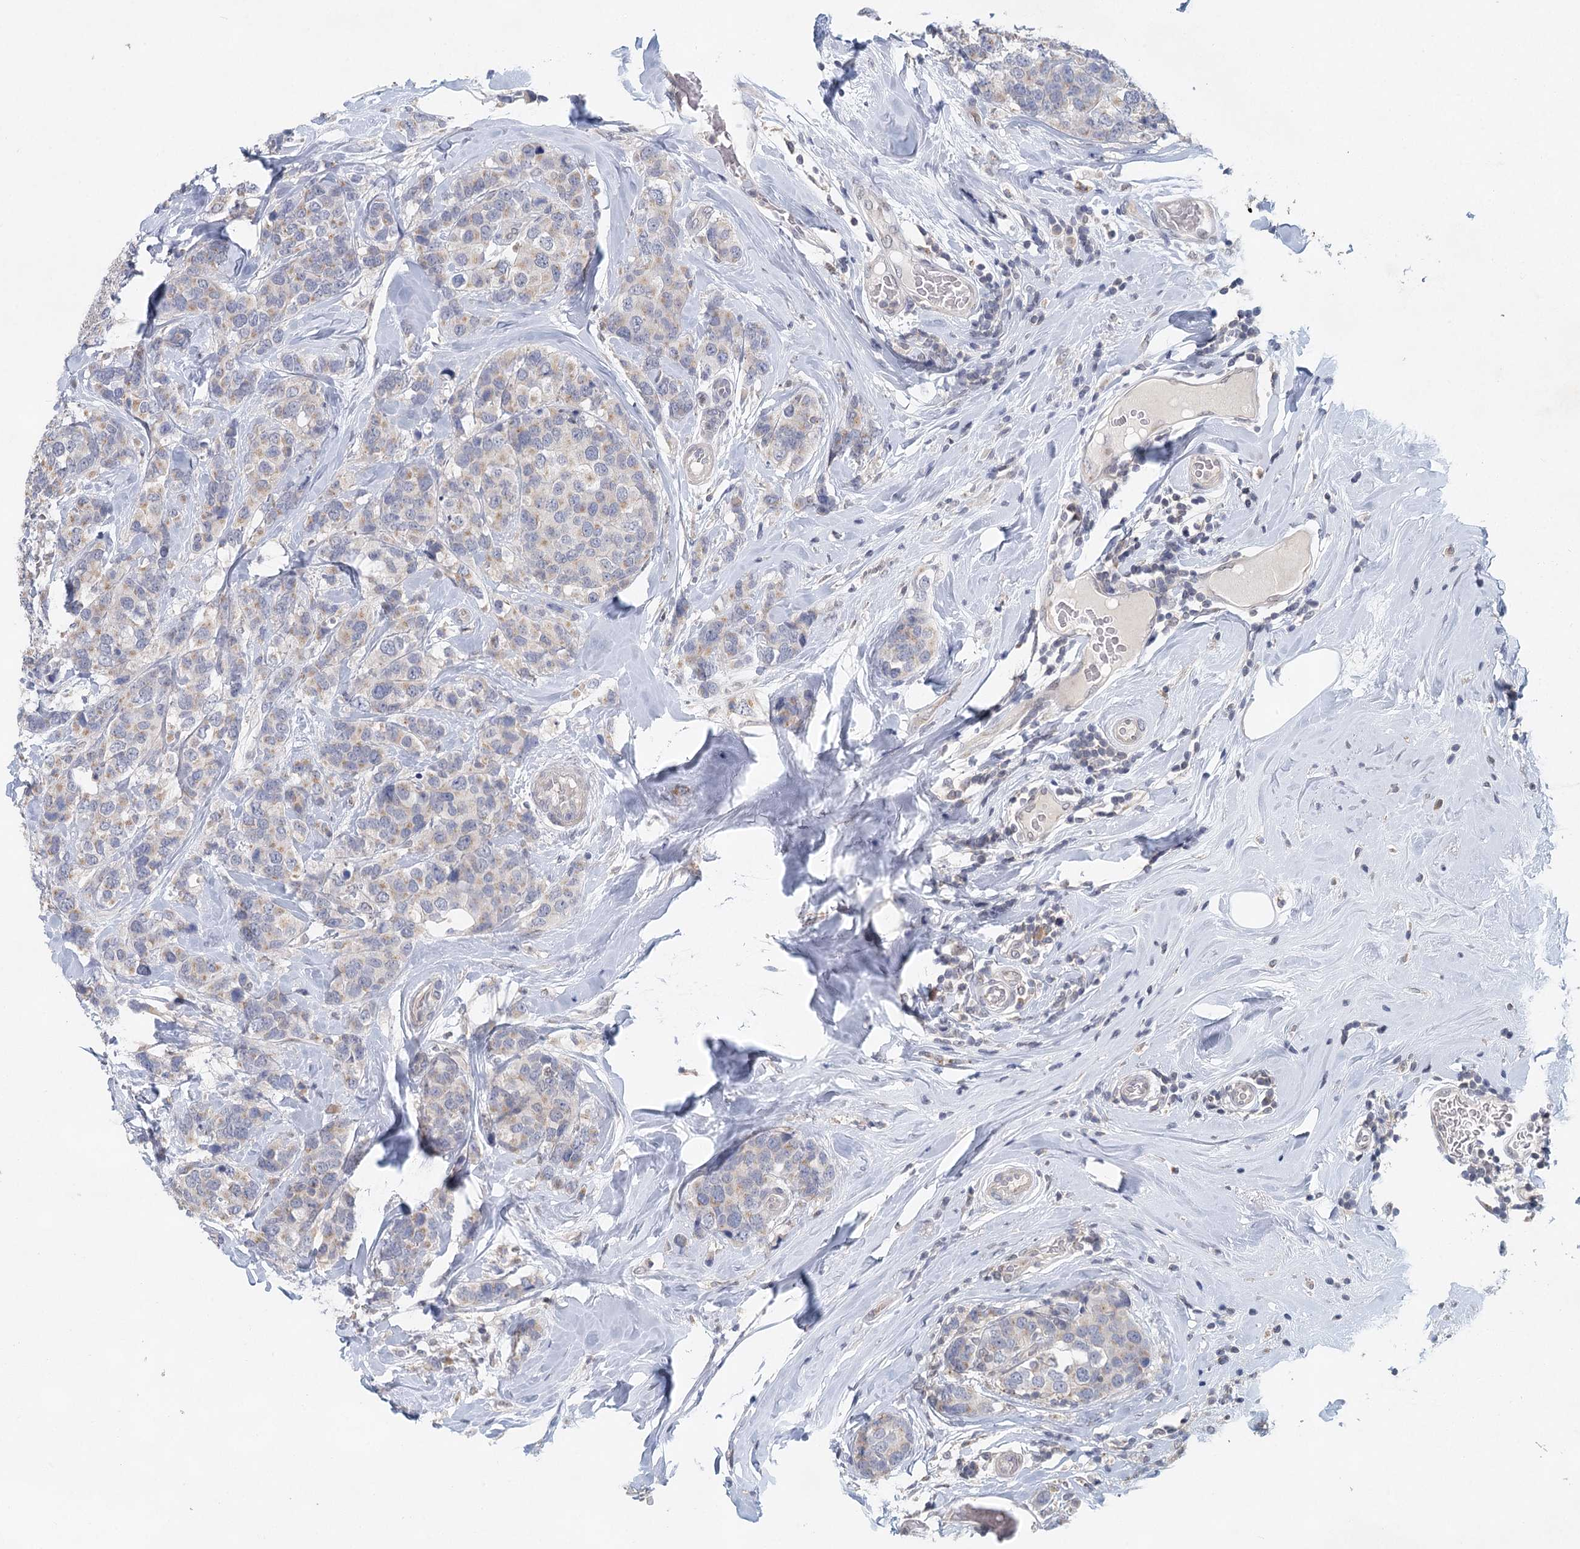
{"staining": {"intensity": "weak", "quantity": "25%-75%", "location": "cytoplasmic/membranous"}, "tissue": "breast cancer", "cell_type": "Tumor cells", "image_type": "cancer", "snomed": [{"axis": "morphology", "description": "Lobular carcinoma"}, {"axis": "topography", "description": "Breast"}], "caption": "Lobular carcinoma (breast) tissue reveals weak cytoplasmic/membranous expression in approximately 25%-75% of tumor cells", "gene": "BLTP1", "patient": {"sex": "female", "age": 59}}